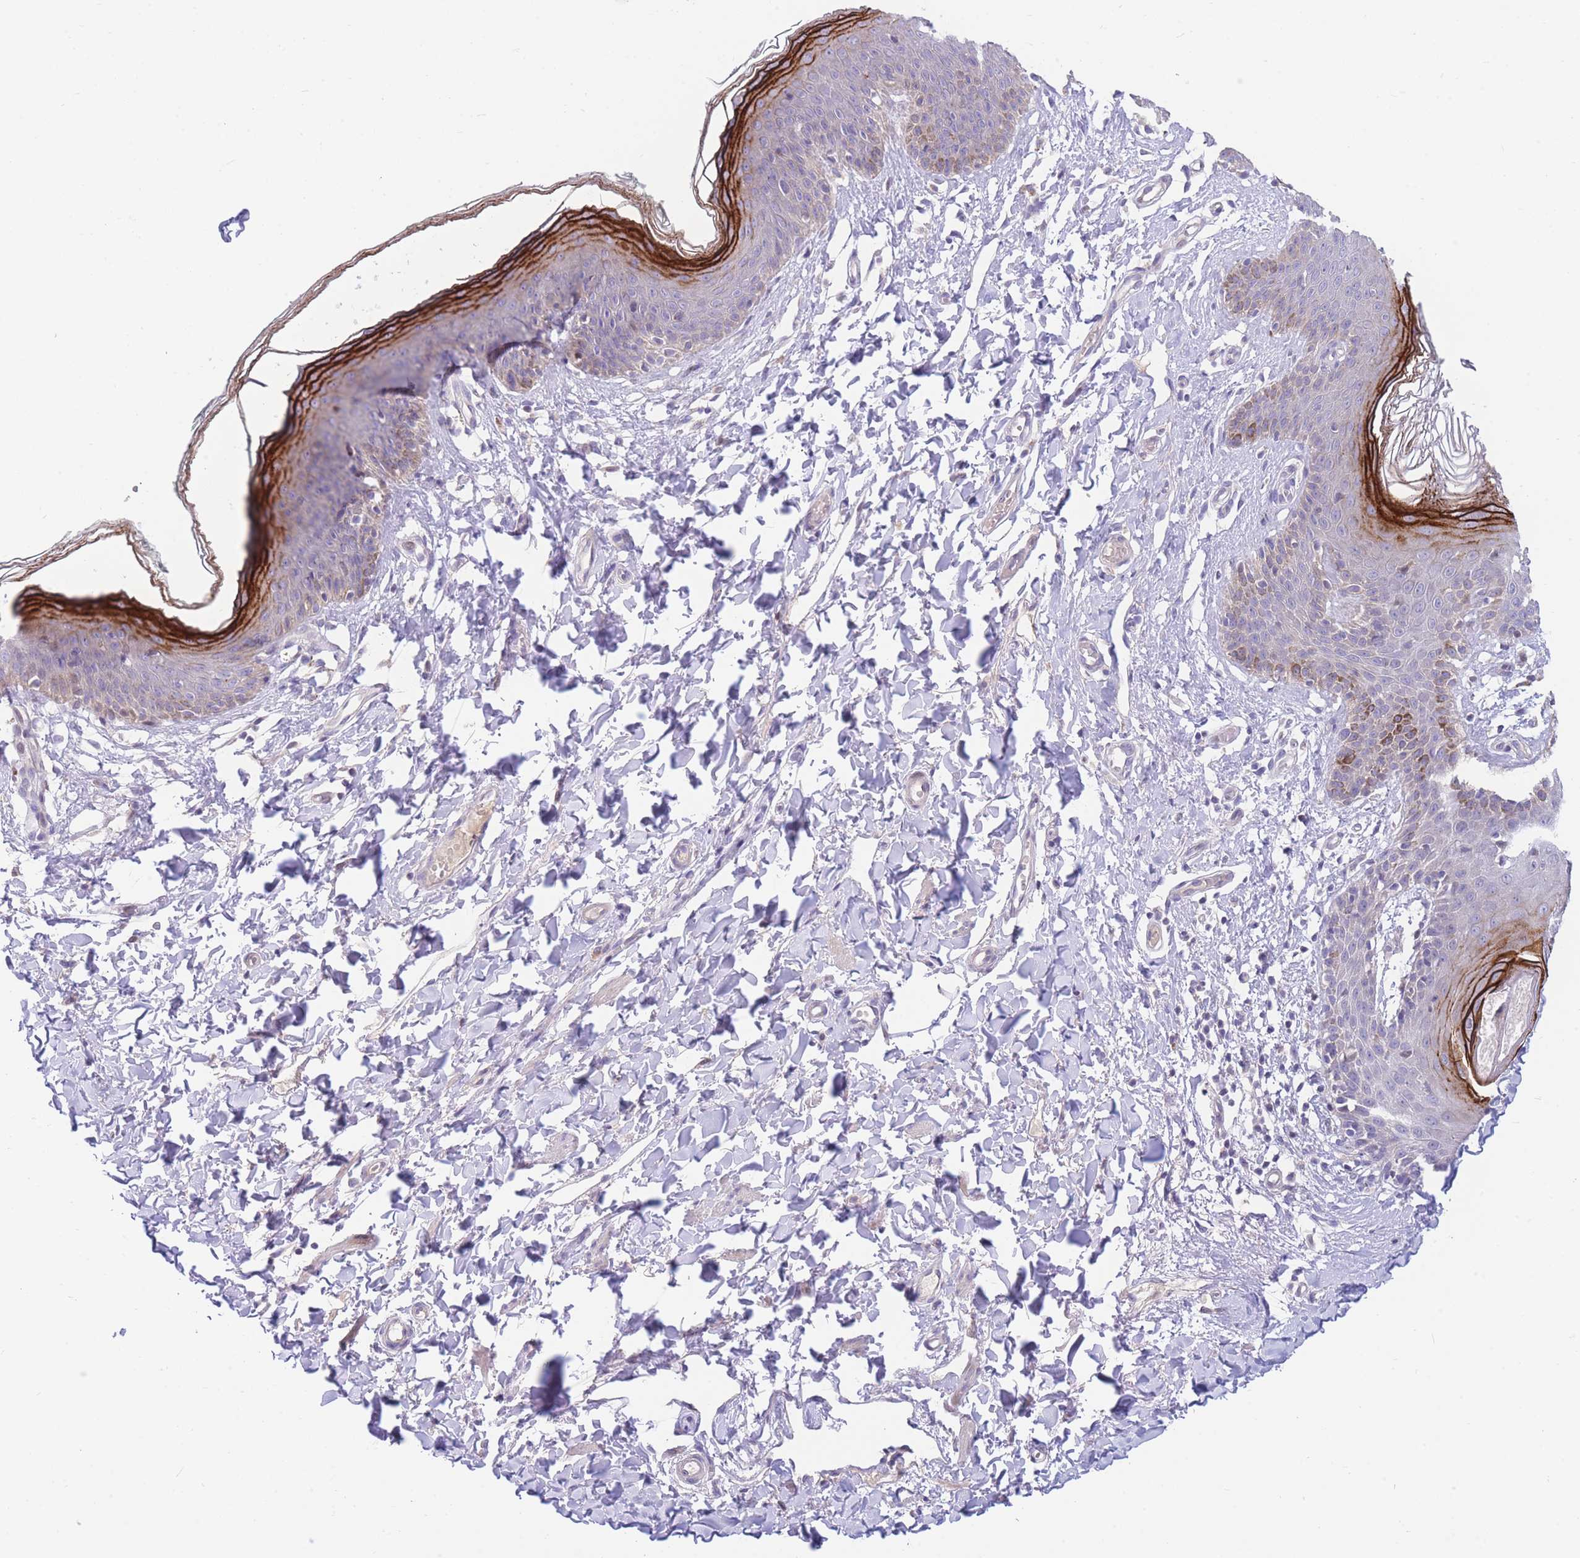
{"staining": {"intensity": "strong", "quantity": "25%-75%", "location": "cytoplasmic/membranous"}, "tissue": "skin", "cell_type": "Epidermal cells", "image_type": "normal", "snomed": [{"axis": "morphology", "description": "Normal tissue, NOS"}, {"axis": "topography", "description": "Vulva"}], "caption": "A high-resolution photomicrograph shows immunohistochemistry staining of benign skin, which demonstrates strong cytoplasmic/membranous staining in approximately 25%-75% of epidermal cells.", "gene": "SHCBP1", "patient": {"sex": "female", "age": 66}}